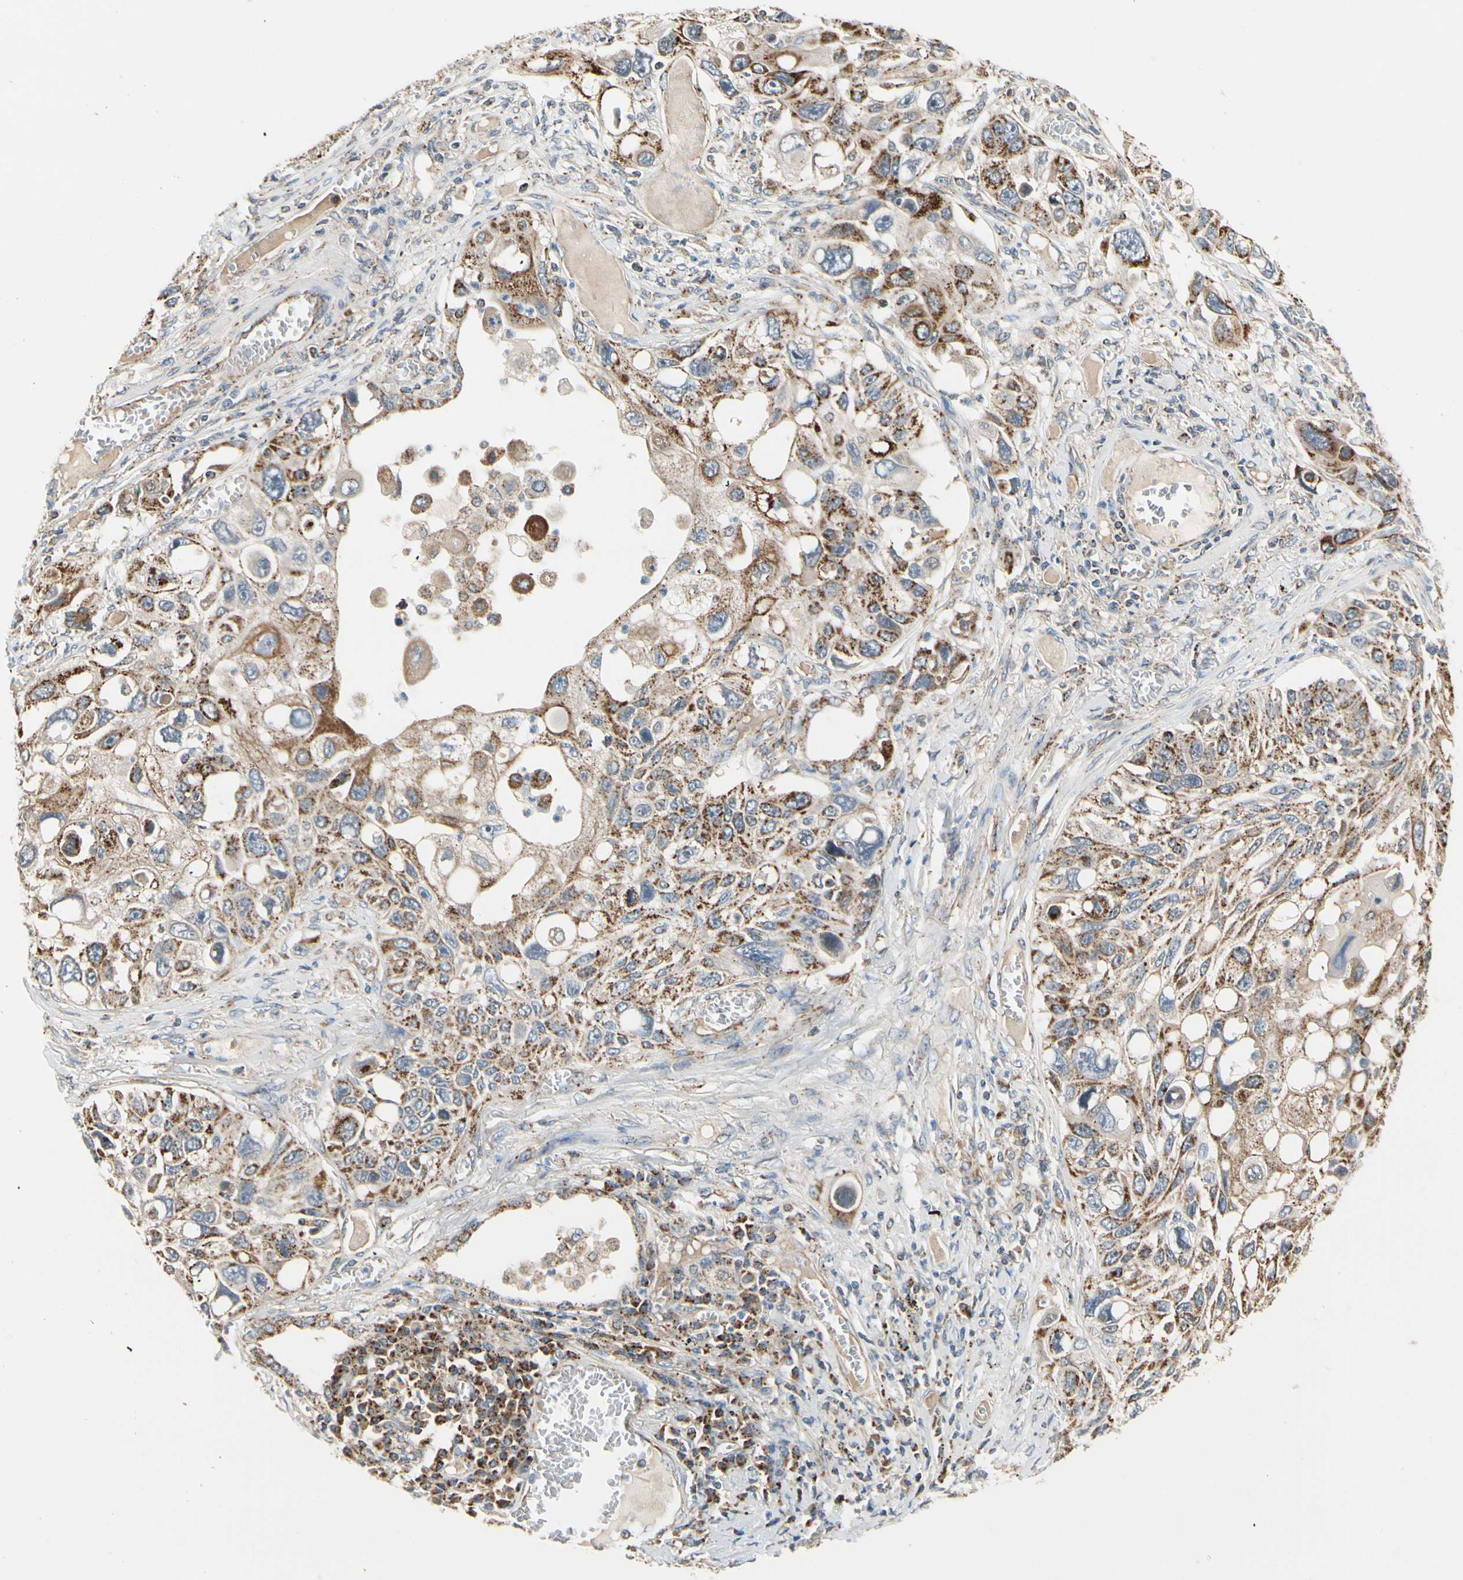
{"staining": {"intensity": "strong", "quantity": ">75%", "location": "cytoplasmic/membranous"}, "tissue": "lung cancer", "cell_type": "Tumor cells", "image_type": "cancer", "snomed": [{"axis": "morphology", "description": "Squamous cell carcinoma, NOS"}, {"axis": "topography", "description": "Lung"}], "caption": "The photomicrograph demonstrates a brown stain indicating the presence of a protein in the cytoplasmic/membranous of tumor cells in lung cancer. (IHC, brightfield microscopy, high magnification).", "gene": "EPHB3", "patient": {"sex": "male", "age": 71}}